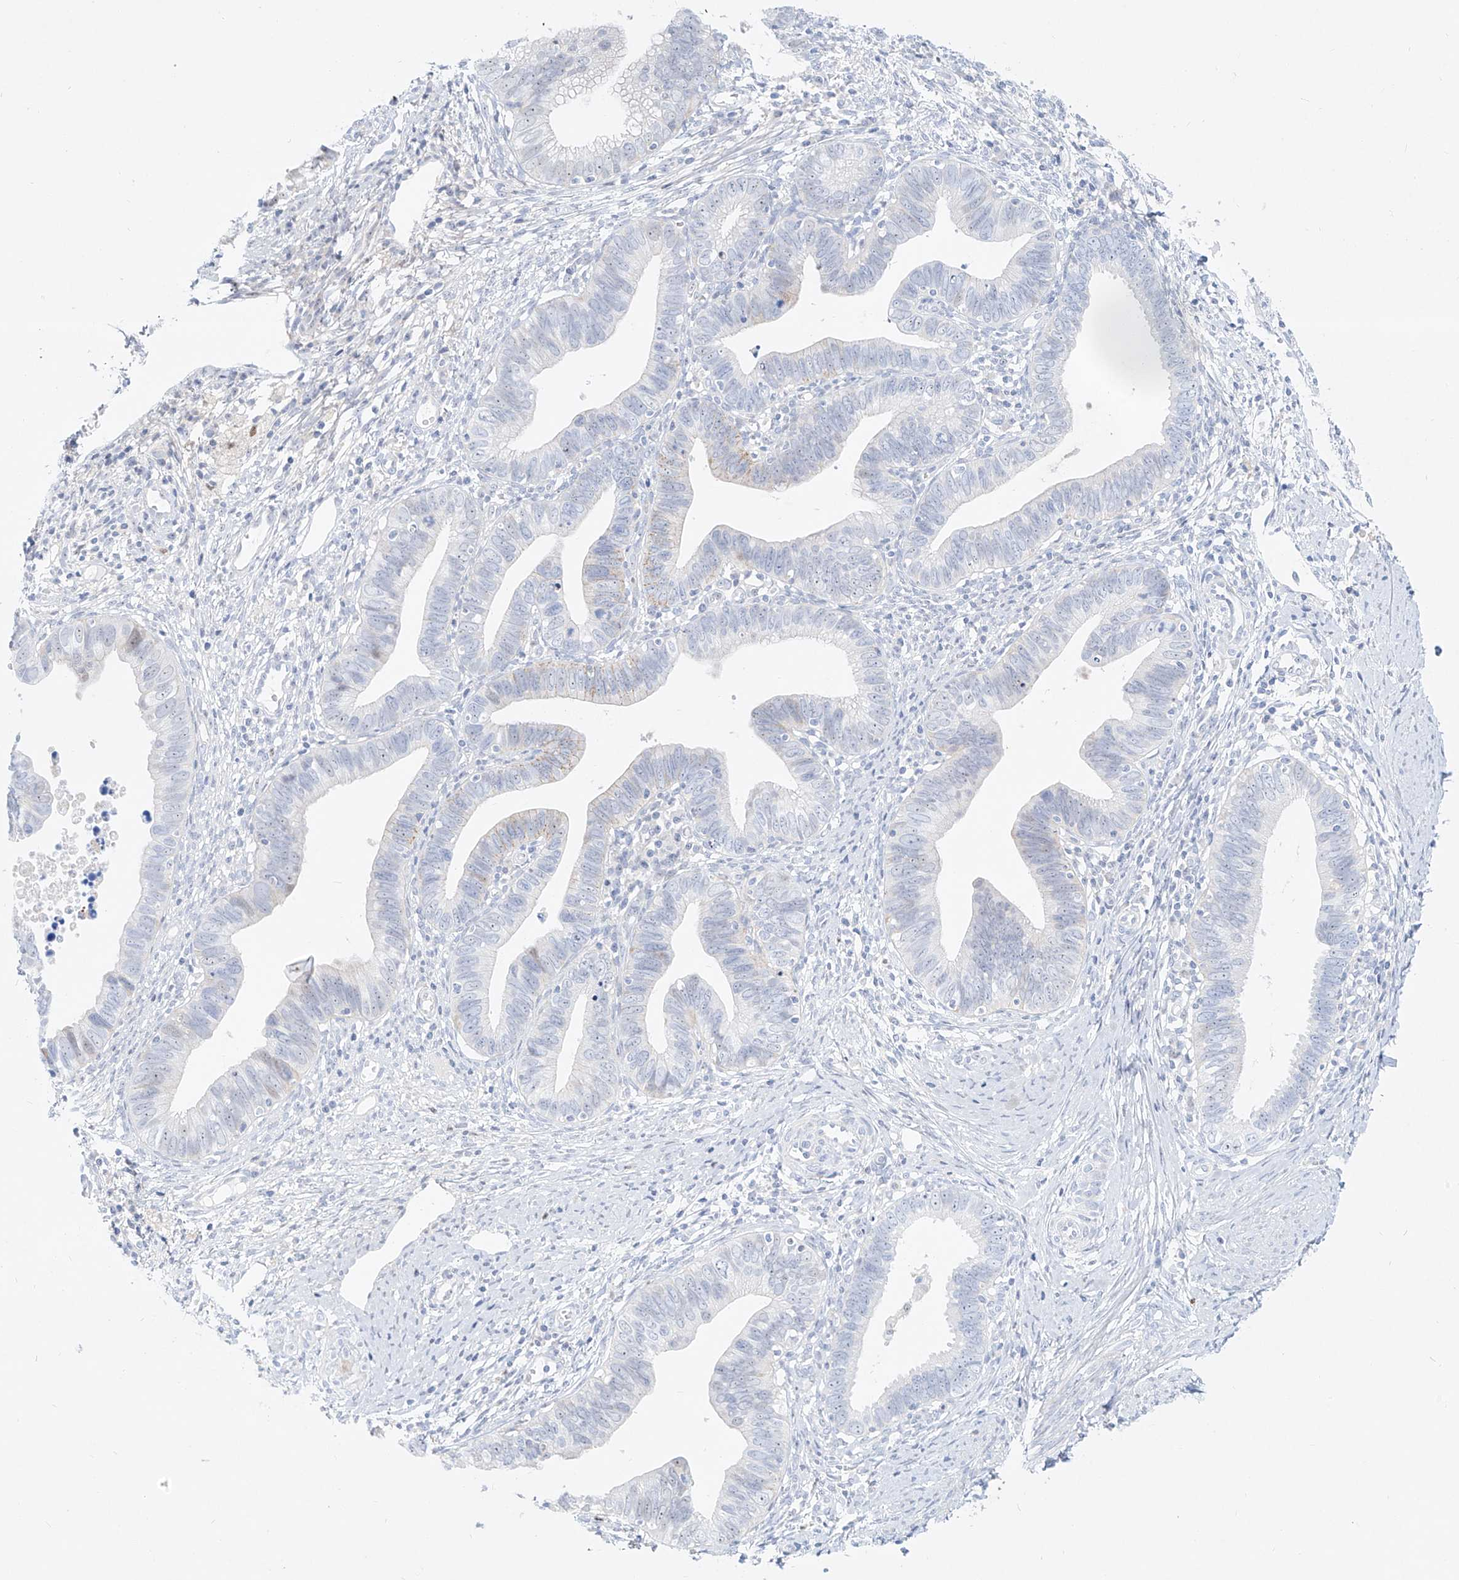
{"staining": {"intensity": "weak", "quantity": "<25%", "location": "nuclear"}, "tissue": "cervical cancer", "cell_type": "Tumor cells", "image_type": "cancer", "snomed": [{"axis": "morphology", "description": "Adenocarcinoma, NOS"}, {"axis": "topography", "description": "Cervix"}], "caption": "Protein analysis of cervical cancer (adenocarcinoma) reveals no significant positivity in tumor cells.", "gene": "SNU13", "patient": {"sex": "female", "age": 36}}